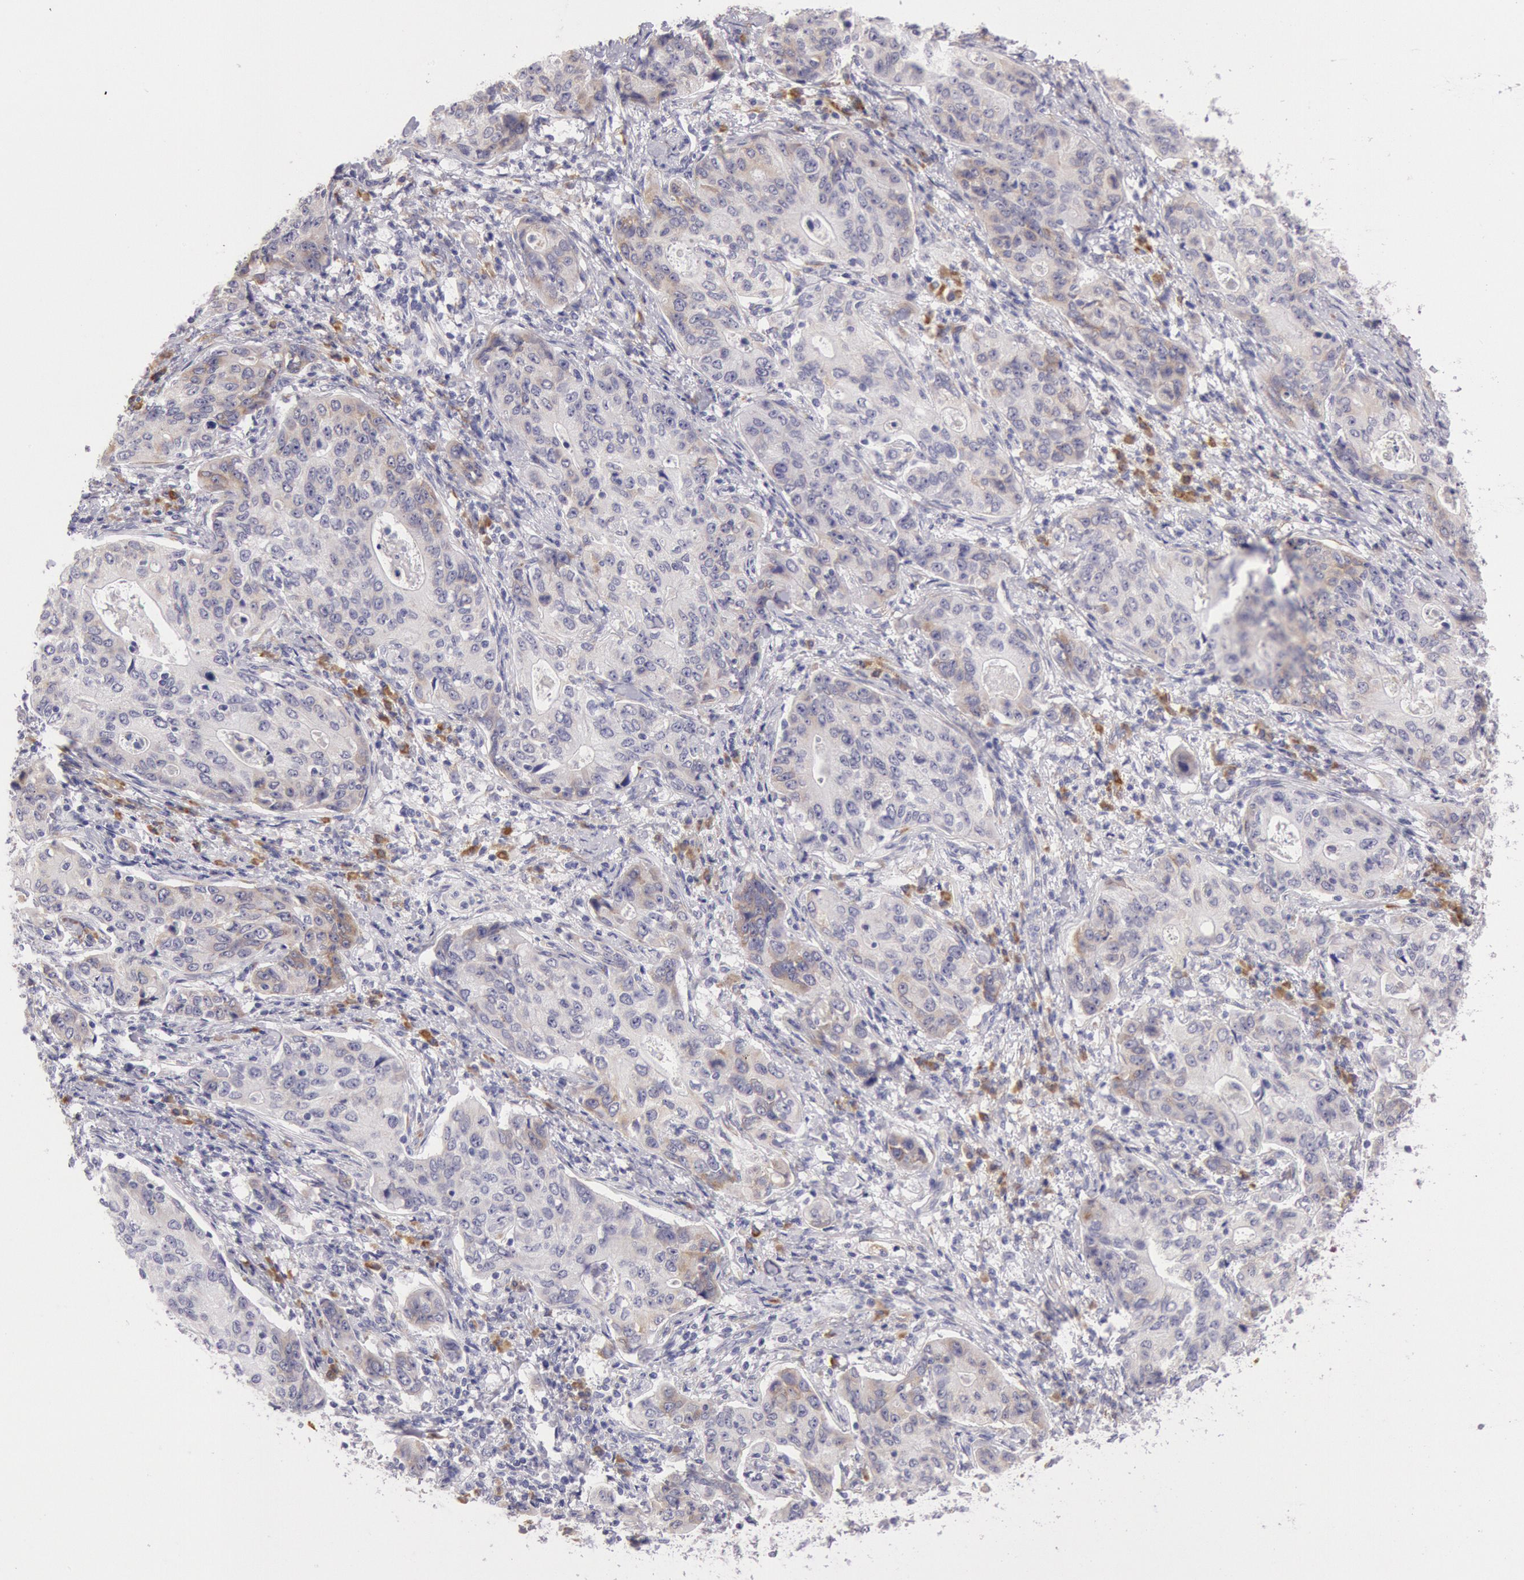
{"staining": {"intensity": "moderate", "quantity": "<25%", "location": "cytoplasmic/membranous"}, "tissue": "stomach cancer", "cell_type": "Tumor cells", "image_type": "cancer", "snomed": [{"axis": "morphology", "description": "Adenocarcinoma, NOS"}, {"axis": "topography", "description": "Esophagus"}, {"axis": "topography", "description": "Stomach"}], "caption": "Immunohistochemical staining of stomach cancer exhibits low levels of moderate cytoplasmic/membranous protein expression in approximately <25% of tumor cells. Nuclei are stained in blue.", "gene": "CIDEB", "patient": {"sex": "male", "age": 74}}